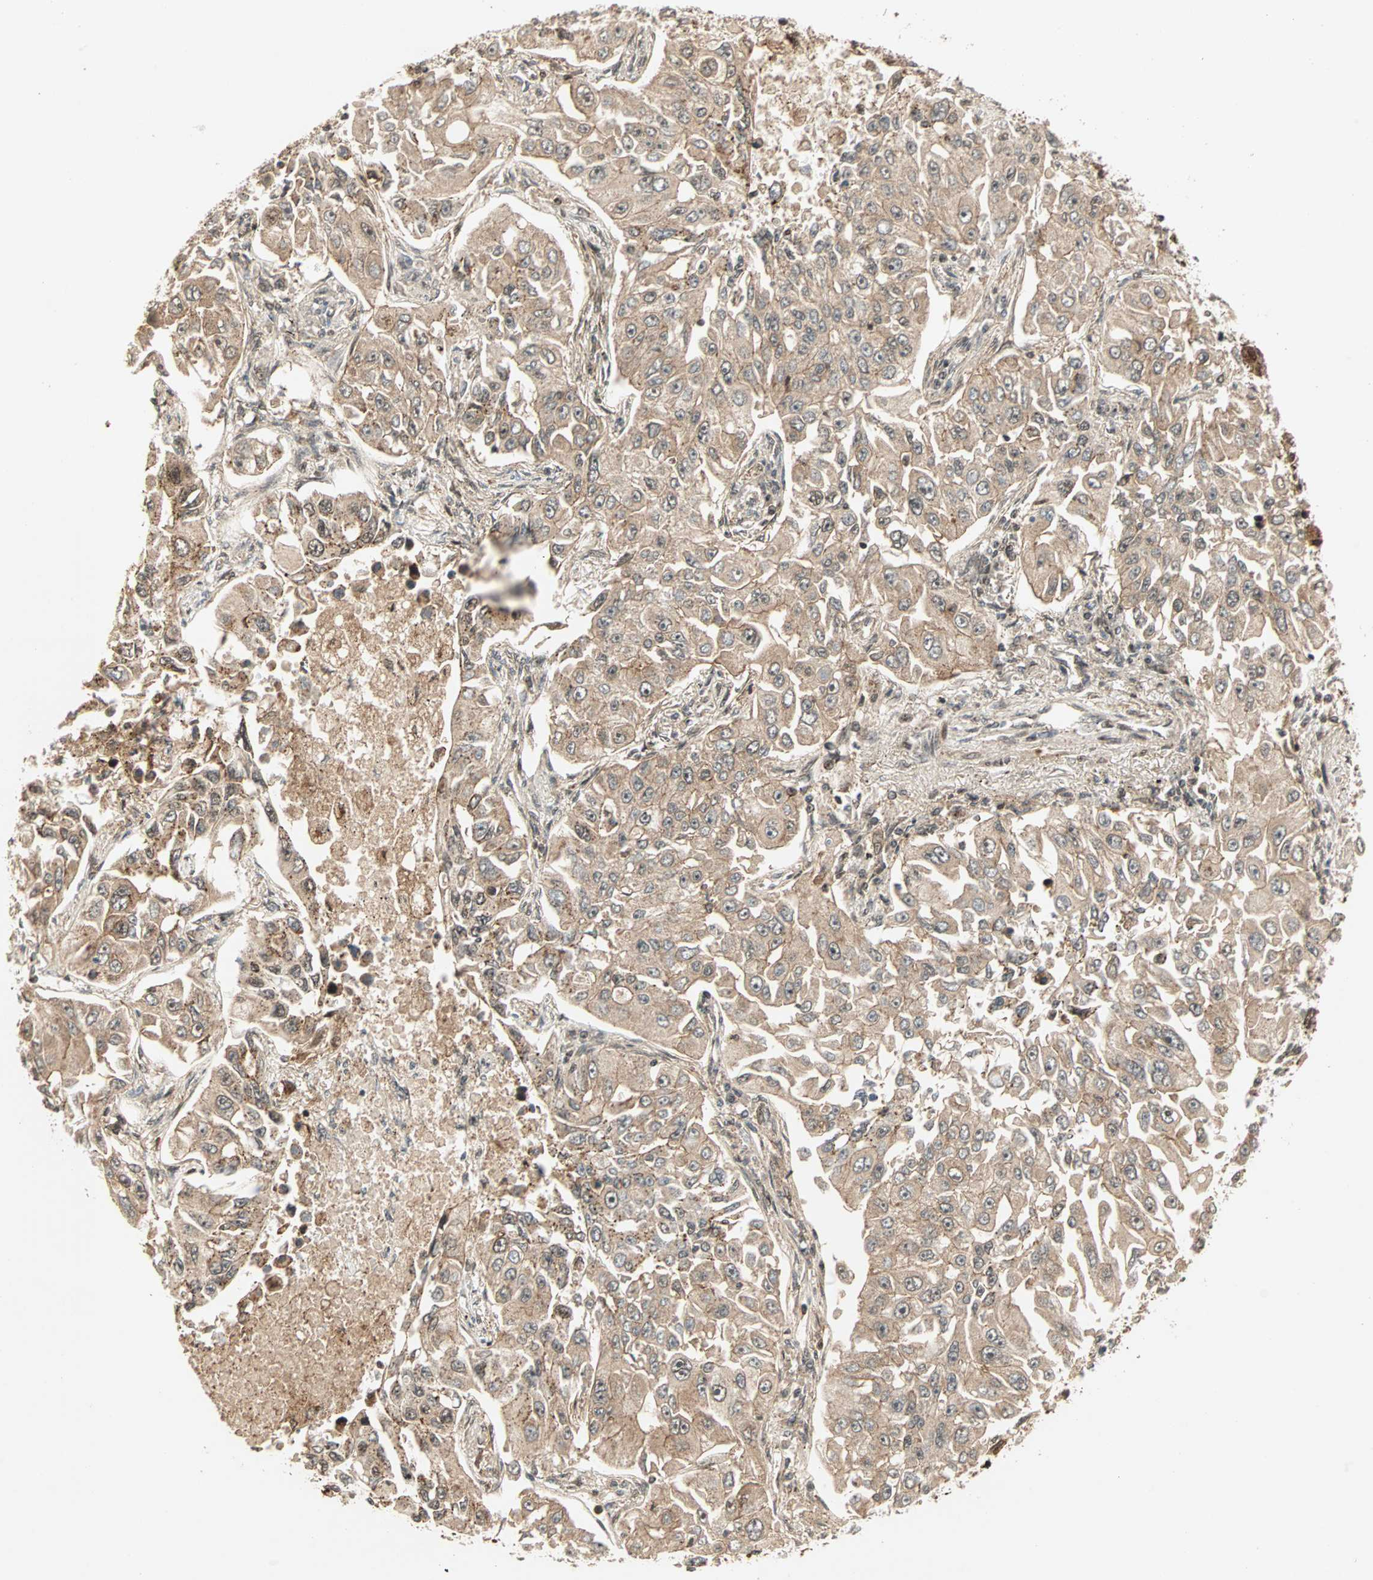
{"staining": {"intensity": "moderate", "quantity": ">75%", "location": "cytoplasmic/membranous,nuclear"}, "tissue": "lung cancer", "cell_type": "Tumor cells", "image_type": "cancer", "snomed": [{"axis": "morphology", "description": "Adenocarcinoma, NOS"}, {"axis": "topography", "description": "Lung"}], "caption": "Protein staining reveals moderate cytoplasmic/membranous and nuclear positivity in approximately >75% of tumor cells in lung cancer (adenocarcinoma). (Brightfield microscopy of DAB IHC at high magnification).", "gene": "ZBED9", "patient": {"sex": "male", "age": 84}}